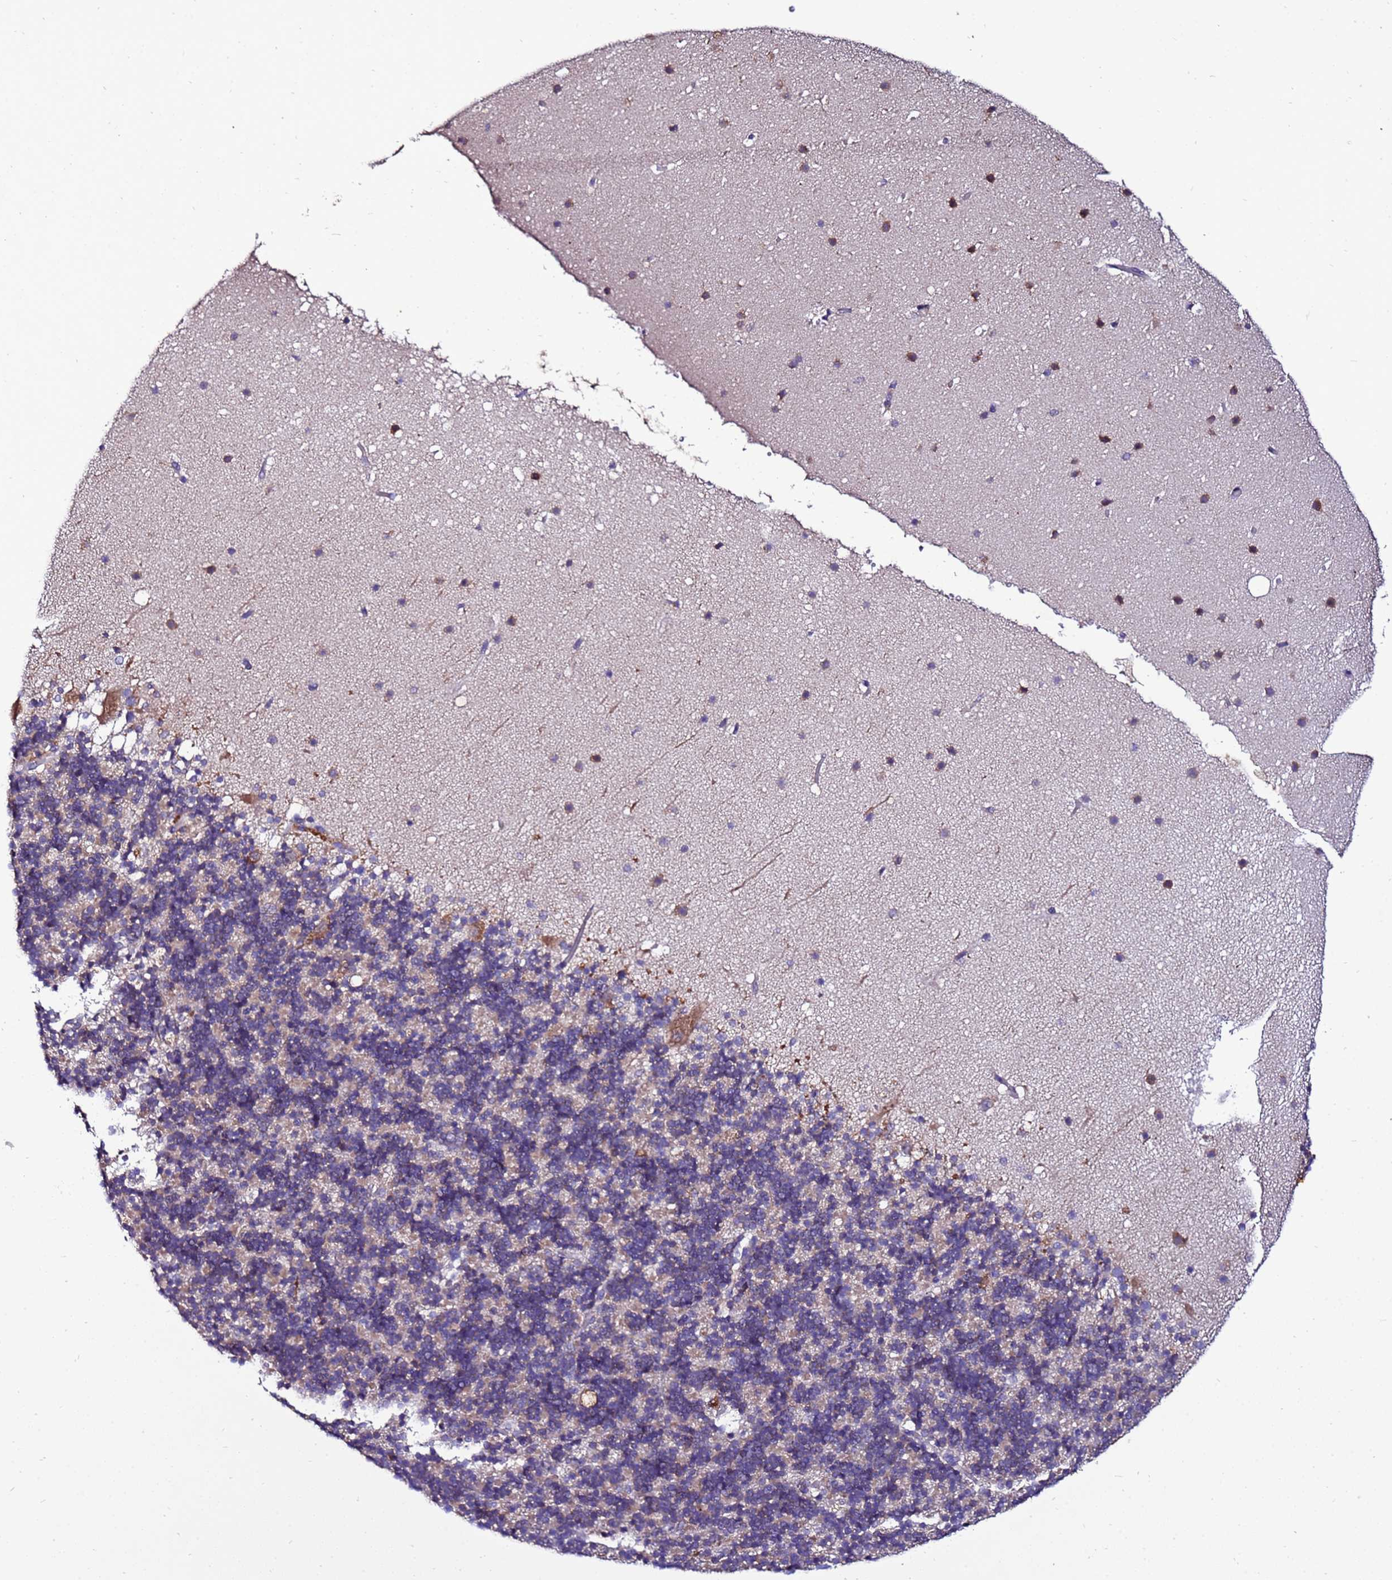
{"staining": {"intensity": "weak", "quantity": "25%-75%", "location": "cytoplasmic/membranous"}, "tissue": "cerebellum", "cell_type": "Cells in granular layer", "image_type": "normal", "snomed": [{"axis": "morphology", "description": "Normal tissue, NOS"}, {"axis": "topography", "description": "Cerebellum"}], "caption": "Immunohistochemistry of benign cerebellum demonstrates low levels of weak cytoplasmic/membranous positivity in about 25%-75% of cells in granular layer. Nuclei are stained in blue.", "gene": "ANTKMT", "patient": {"sex": "male", "age": 57}}